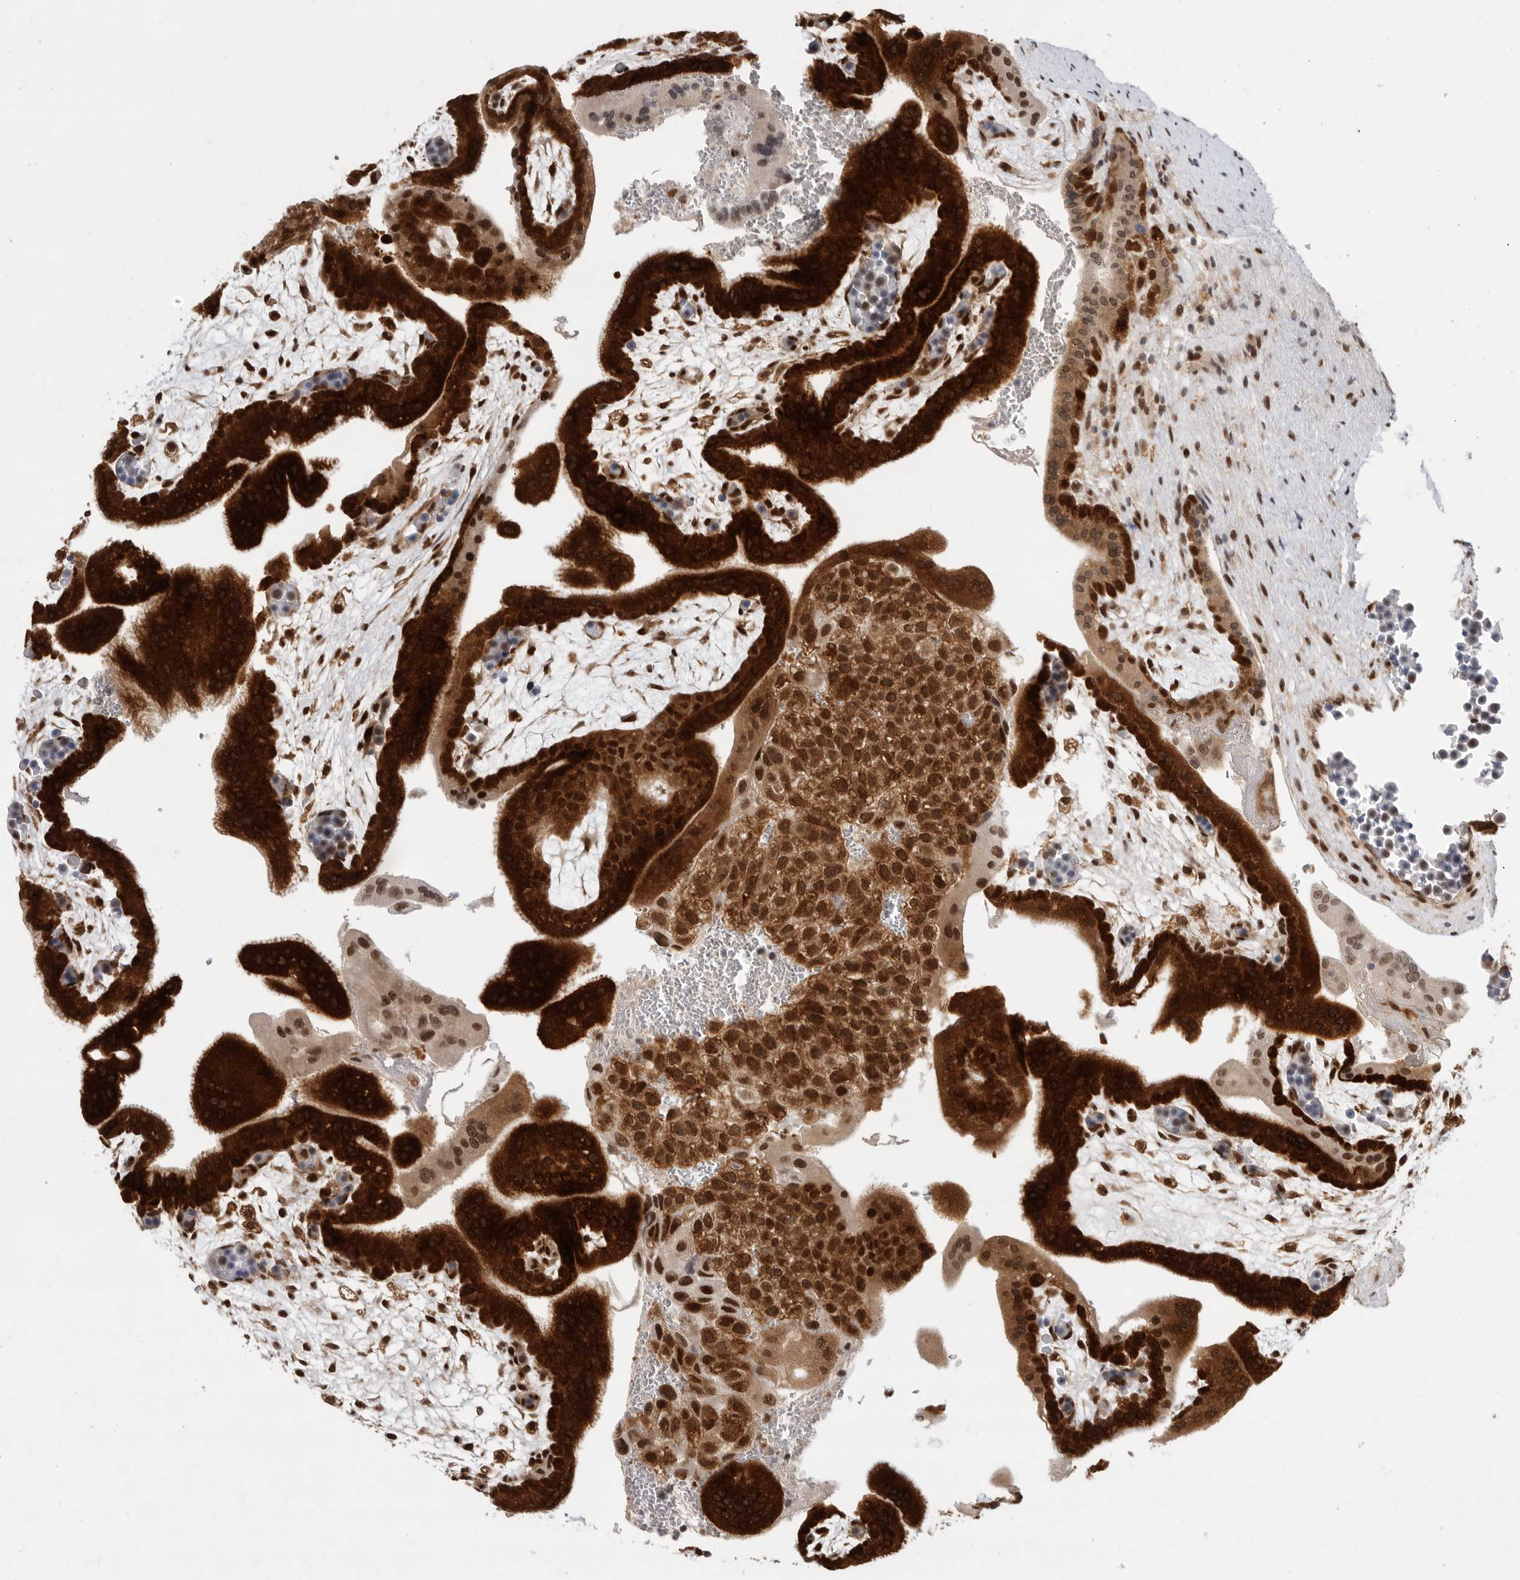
{"staining": {"intensity": "strong", "quantity": ">75%", "location": "cytoplasmic/membranous,nuclear"}, "tissue": "placenta", "cell_type": "Decidual cells", "image_type": "normal", "snomed": [{"axis": "morphology", "description": "Normal tissue, NOS"}, {"axis": "topography", "description": "Placenta"}], "caption": "A high-resolution image shows immunohistochemistry staining of normal placenta, which demonstrates strong cytoplasmic/membranous,nuclear positivity in approximately >75% of decidual cells.", "gene": "ZNF830", "patient": {"sex": "female", "age": 35}}